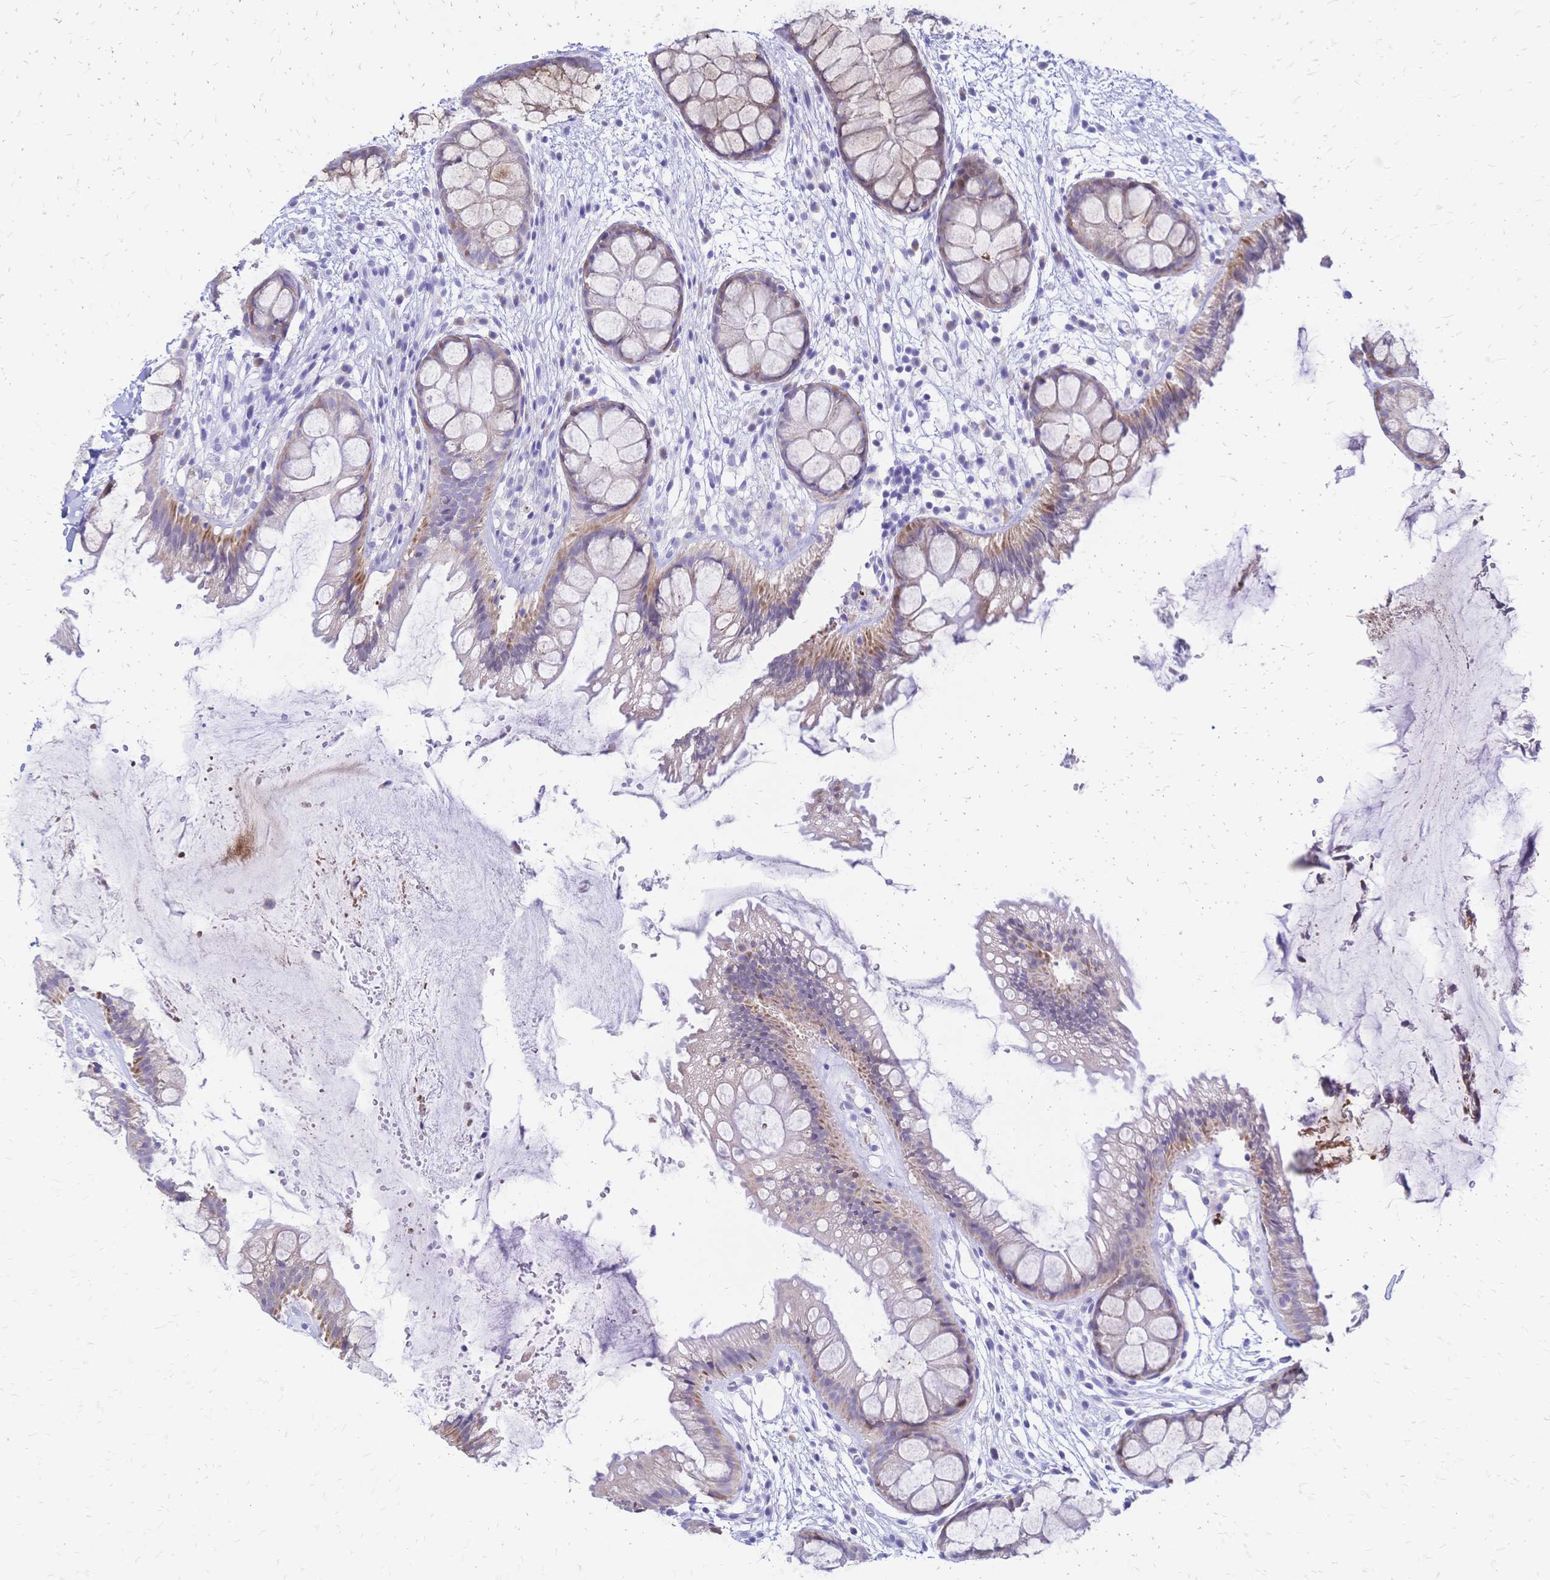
{"staining": {"intensity": "weak", "quantity": "25%-75%", "location": "cytoplasmic/membranous"}, "tissue": "rectum", "cell_type": "Glandular cells", "image_type": "normal", "snomed": [{"axis": "morphology", "description": "Normal tissue, NOS"}, {"axis": "topography", "description": "Rectum"}], "caption": "Immunohistochemical staining of unremarkable rectum reveals weak cytoplasmic/membranous protein expression in about 25%-75% of glandular cells.", "gene": "GRB7", "patient": {"sex": "female", "age": 62}}